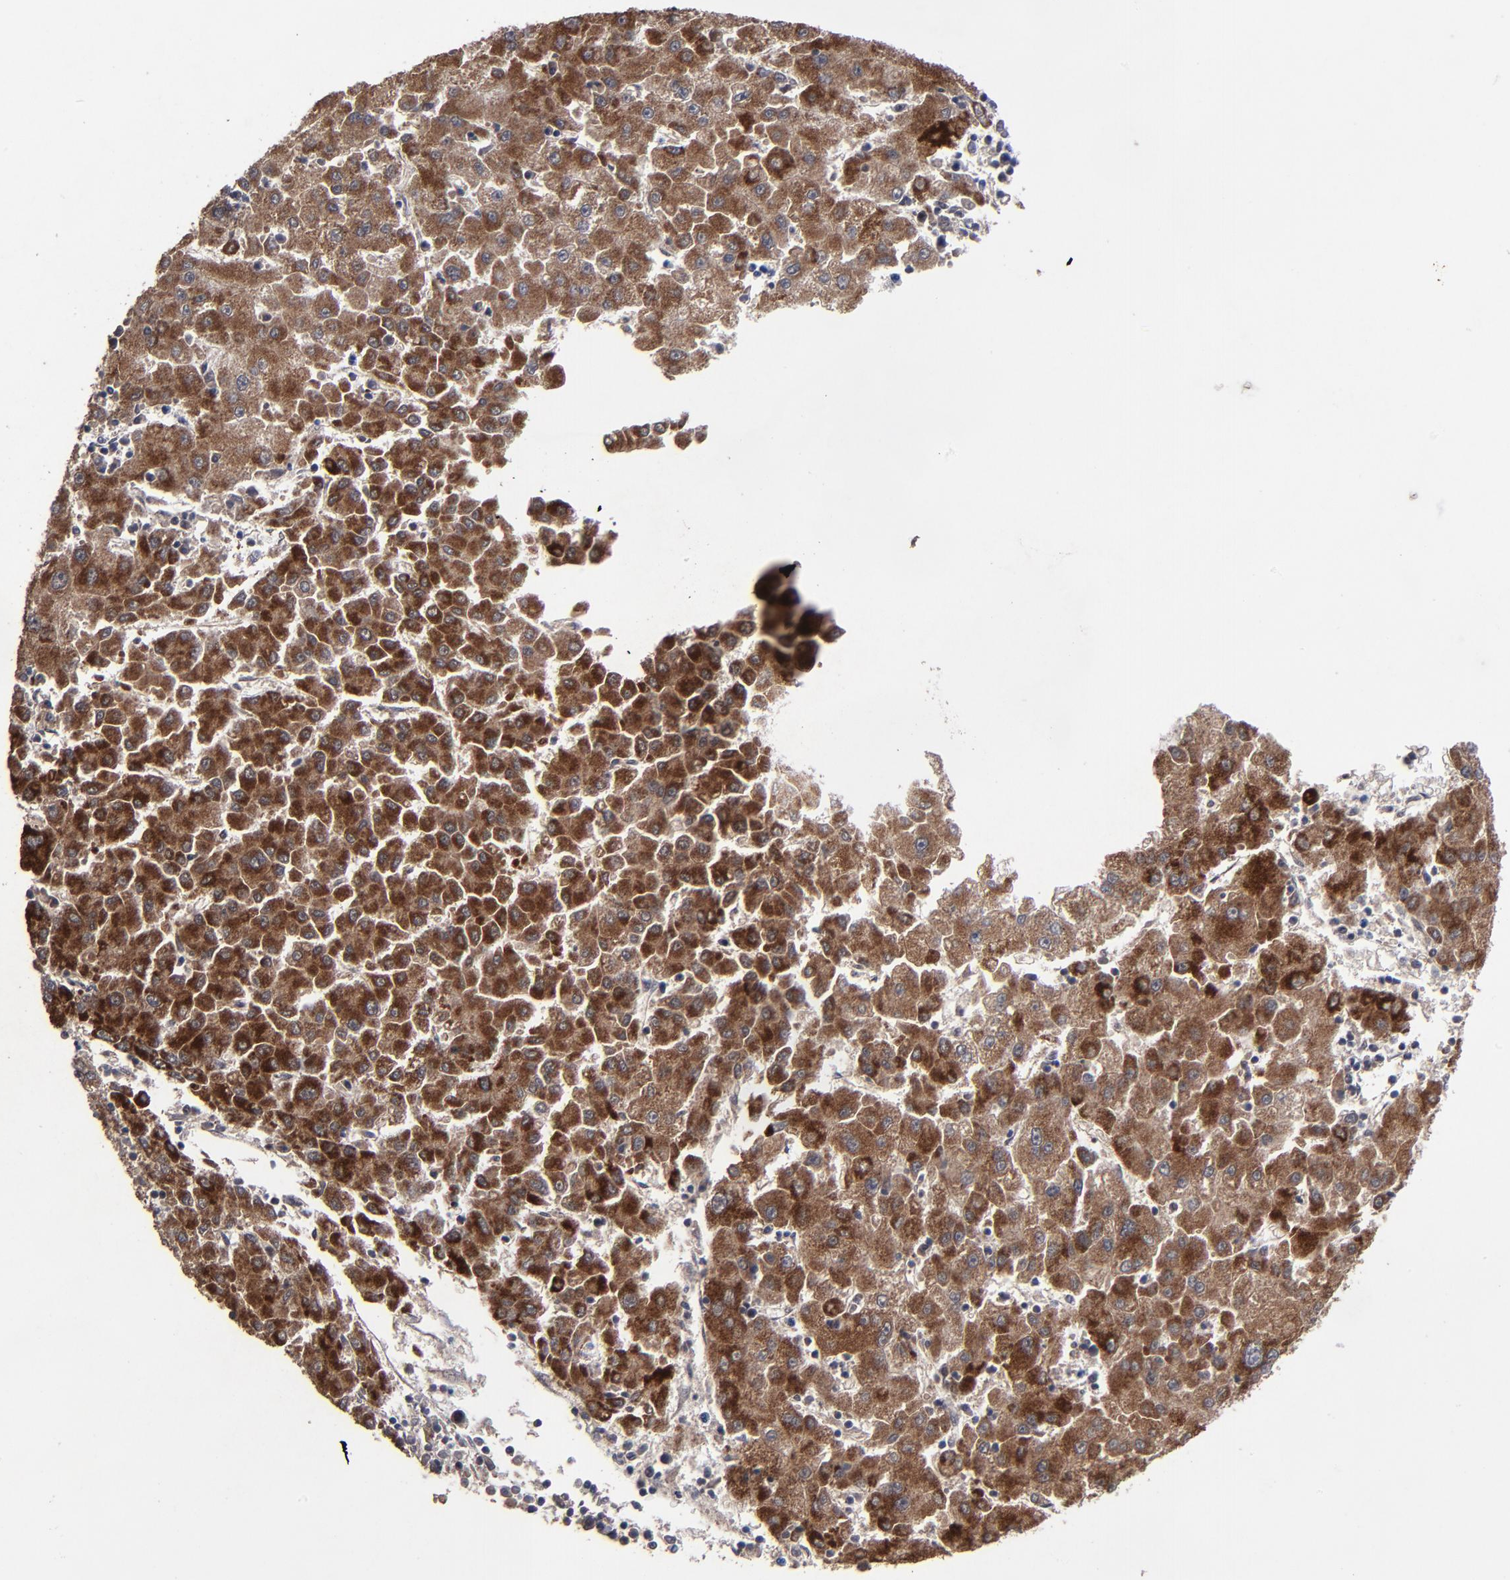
{"staining": {"intensity": "strong", "quantity": ">75%", "location": "cytoplasmic/membranous"}, "tissue": "liver cancer", "cell_type": "Tumor cells", "image_type": "cancer", "snomed": [{"axis": "morphology", "description": "Carcinoma, Hepatocellular, NOS"}, {"axis": "topography", "description": "Liver"}], "caption": "The micrograph shows staining of liver hepatocellular carcinoma, revealing strong cytoplasmic/membranous protein staining (brown color) within tumor cells.", "gene": "BNIP3", "patient": {"sex": "male", "age": 72}}